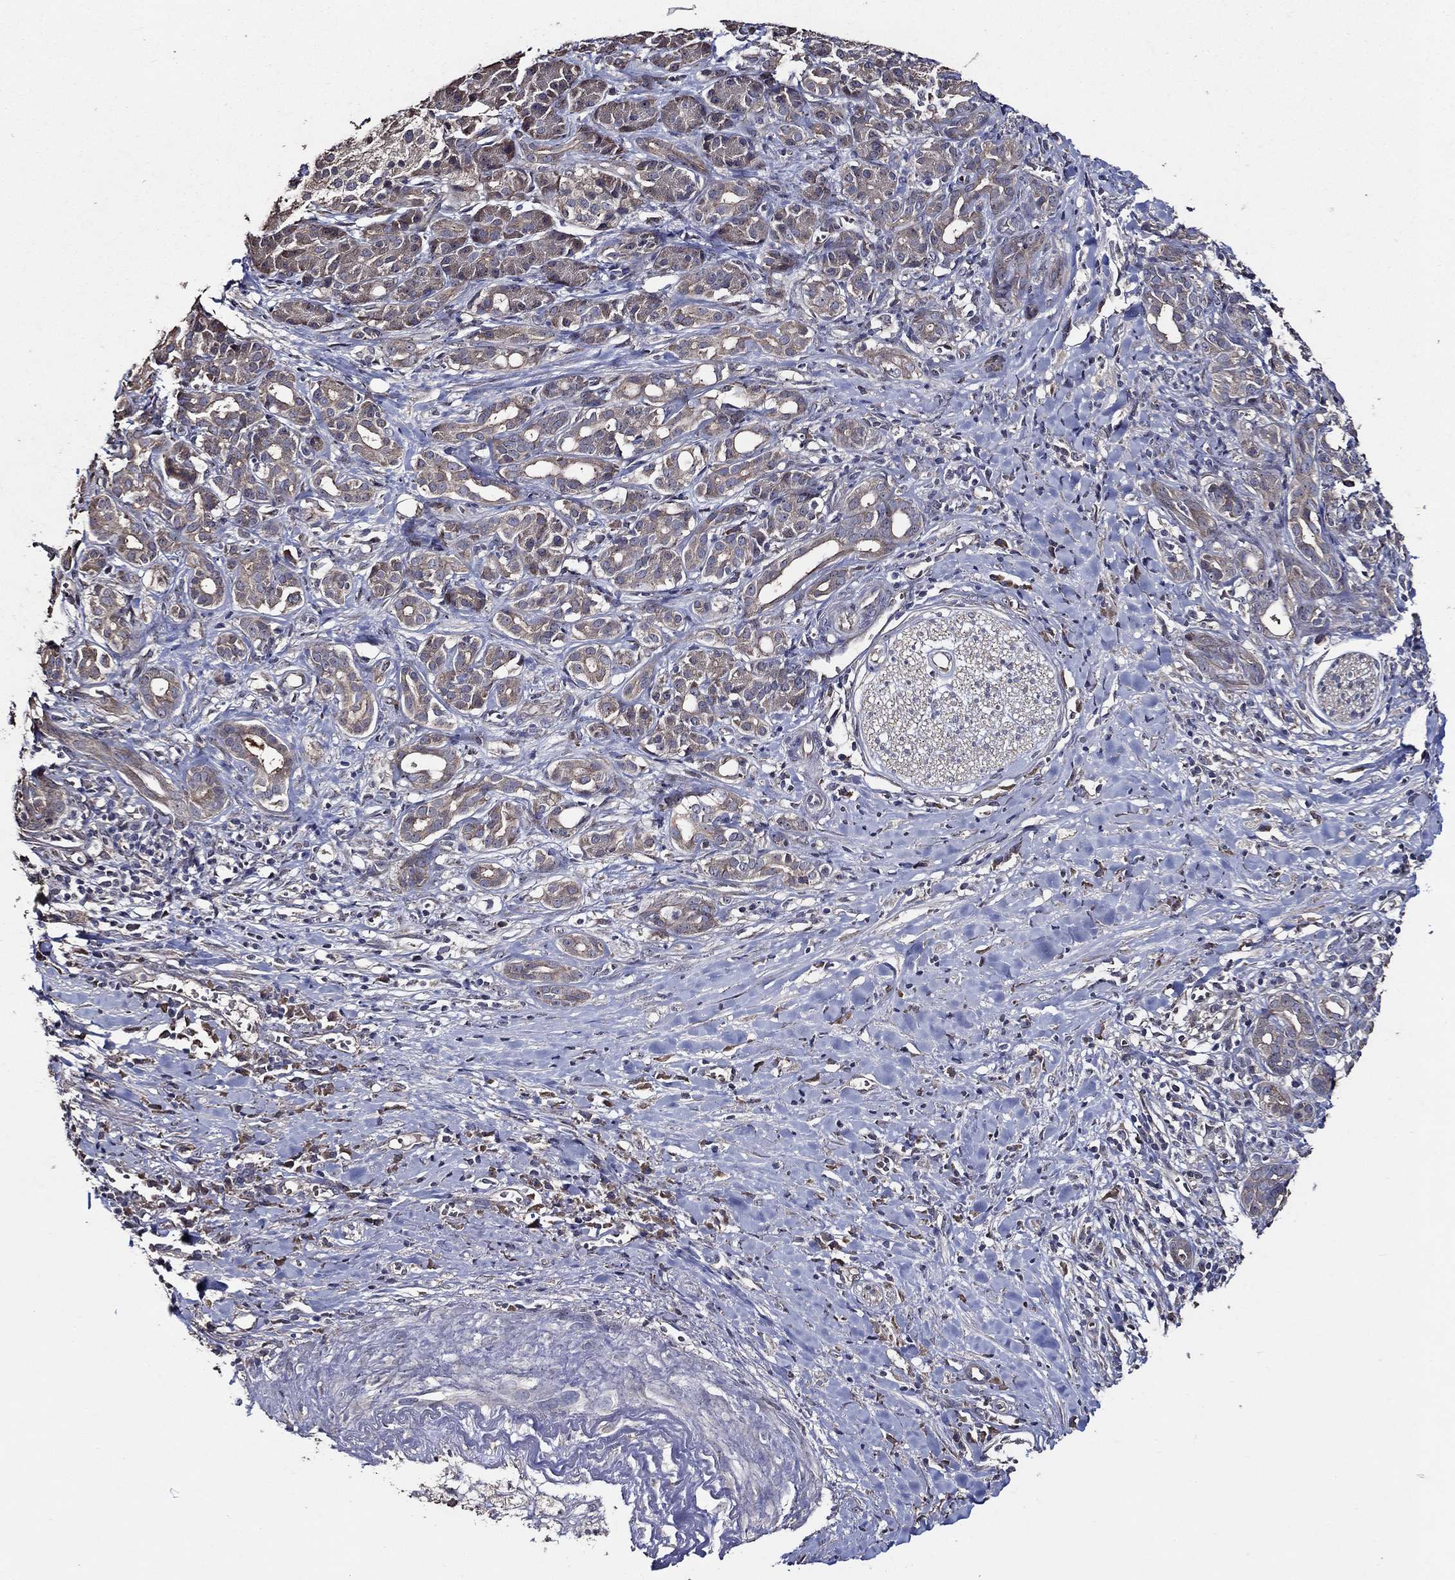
{"staining": {"intensity": "moderate", "quantity": "25%-75%", "location": "cytoplasmic/membranous"}, "tissue": "pancreatic cancer", "cell_type": "Tumor cells", "image_type": "cancer", "snomed": [{"axis": "morphology", "description": "Adenocarcinoma, NOS"}, {"axis": "topography", "description": "Pancreas"}], "caption": "Protein staining of pancreatic adenocarcinoma tissue exhibits moderate cytoplasmic/membranous staining in about 25%-75% of tumor cells.", "gene": "HAP1", "patient": {"sex": "male", "age": 61}}